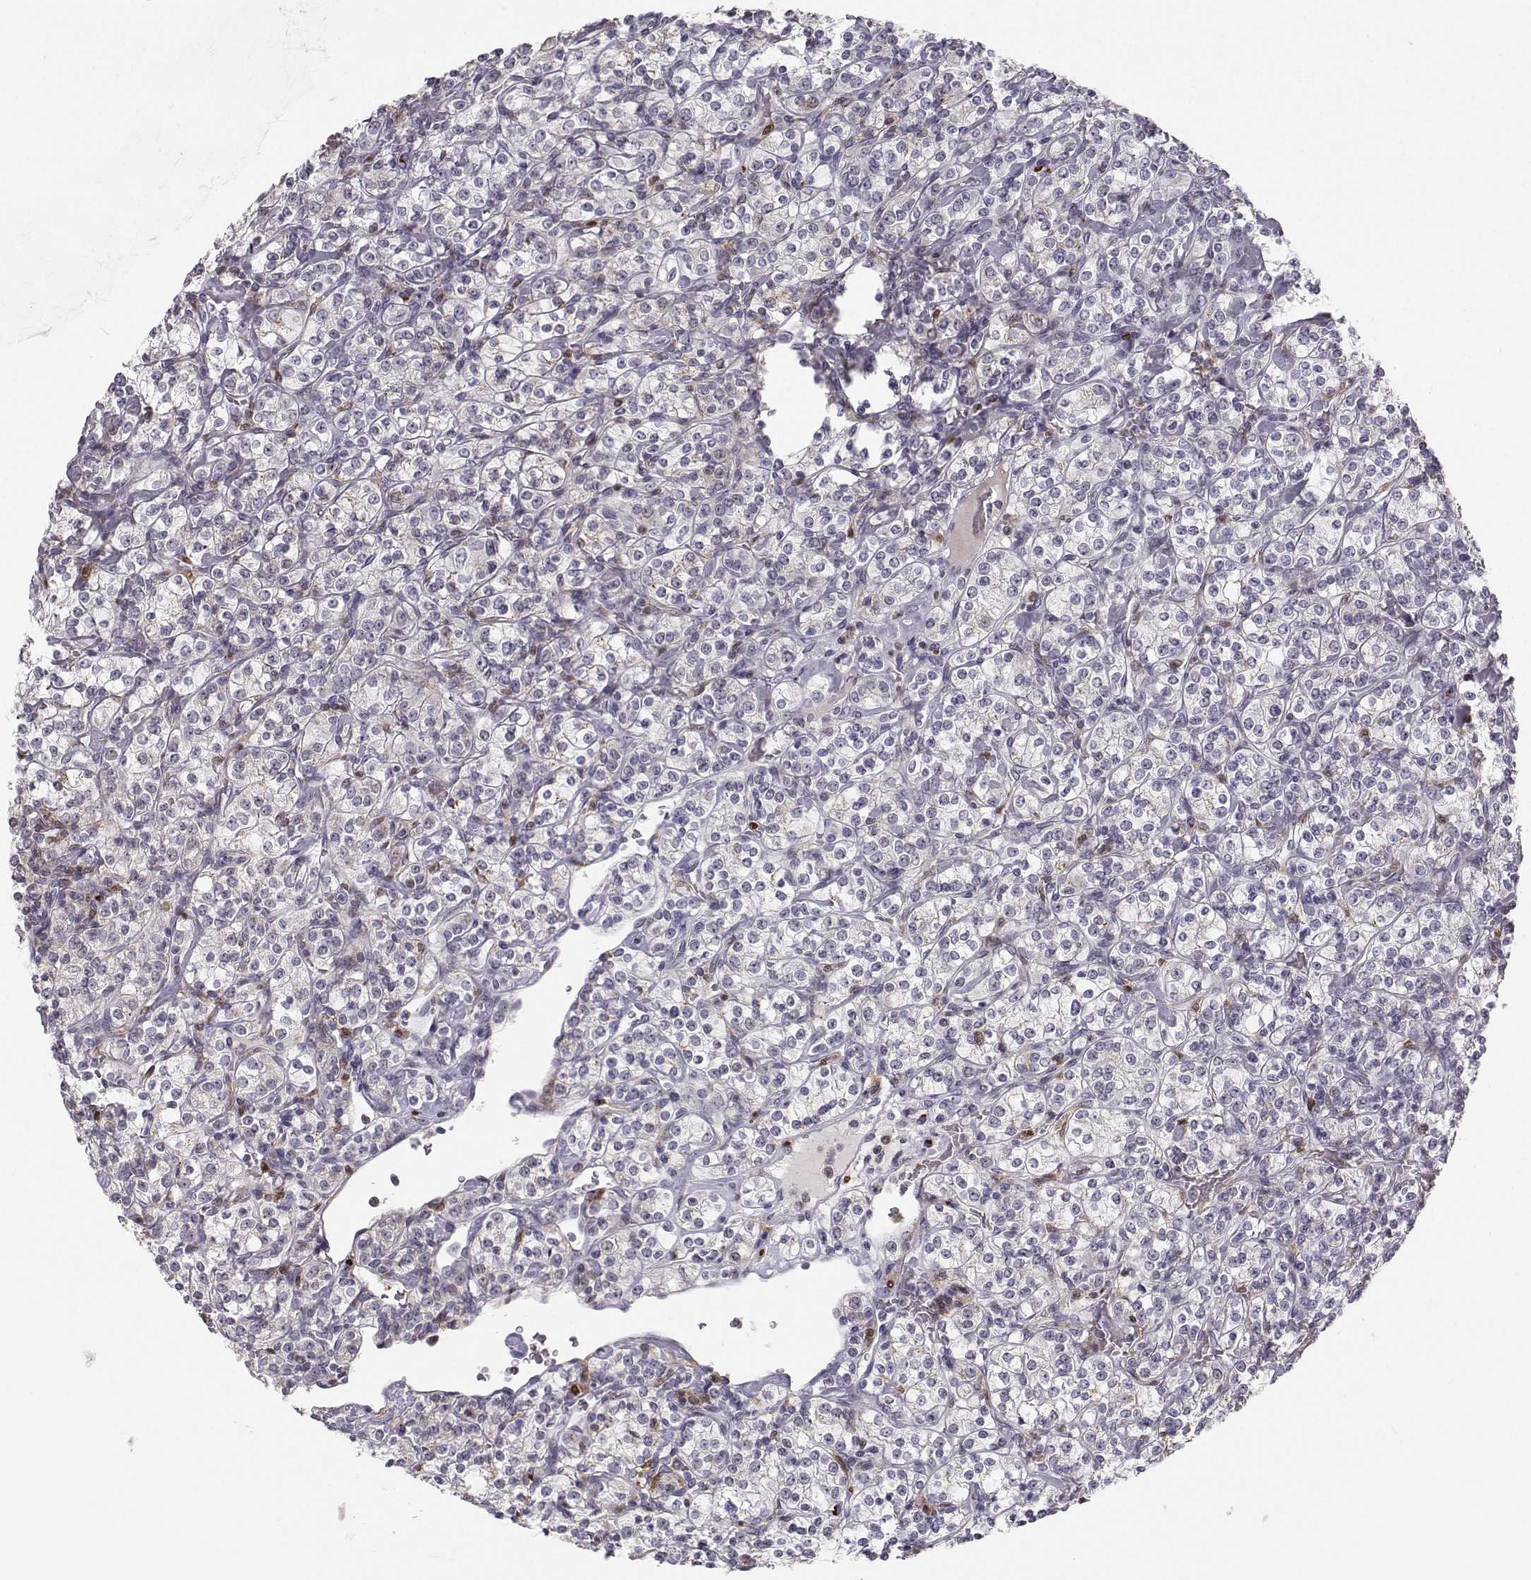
{"staining": {"intensity": "weak", "quantity": "<25%", "location": "cytoplasmic/membranous"}, "tissue": "renal cancer", "cell_type": "Tumor cells", "image_type": "cancer", "snomed": [{"axis": "morphology", "description": "Adenocarcinoma, NOS"}, {"axis": "topography", "description": "Kidney"}], "caption": "This micrograph is of renal adenocarcinoma stained with immunohistochemistry (IHC) to label a protein in brown with the nuclei are counter-stained blue. There is no expression in tumor cells.", "gene": "HTR7", "patient": {"sex": "male", "age": 77}}